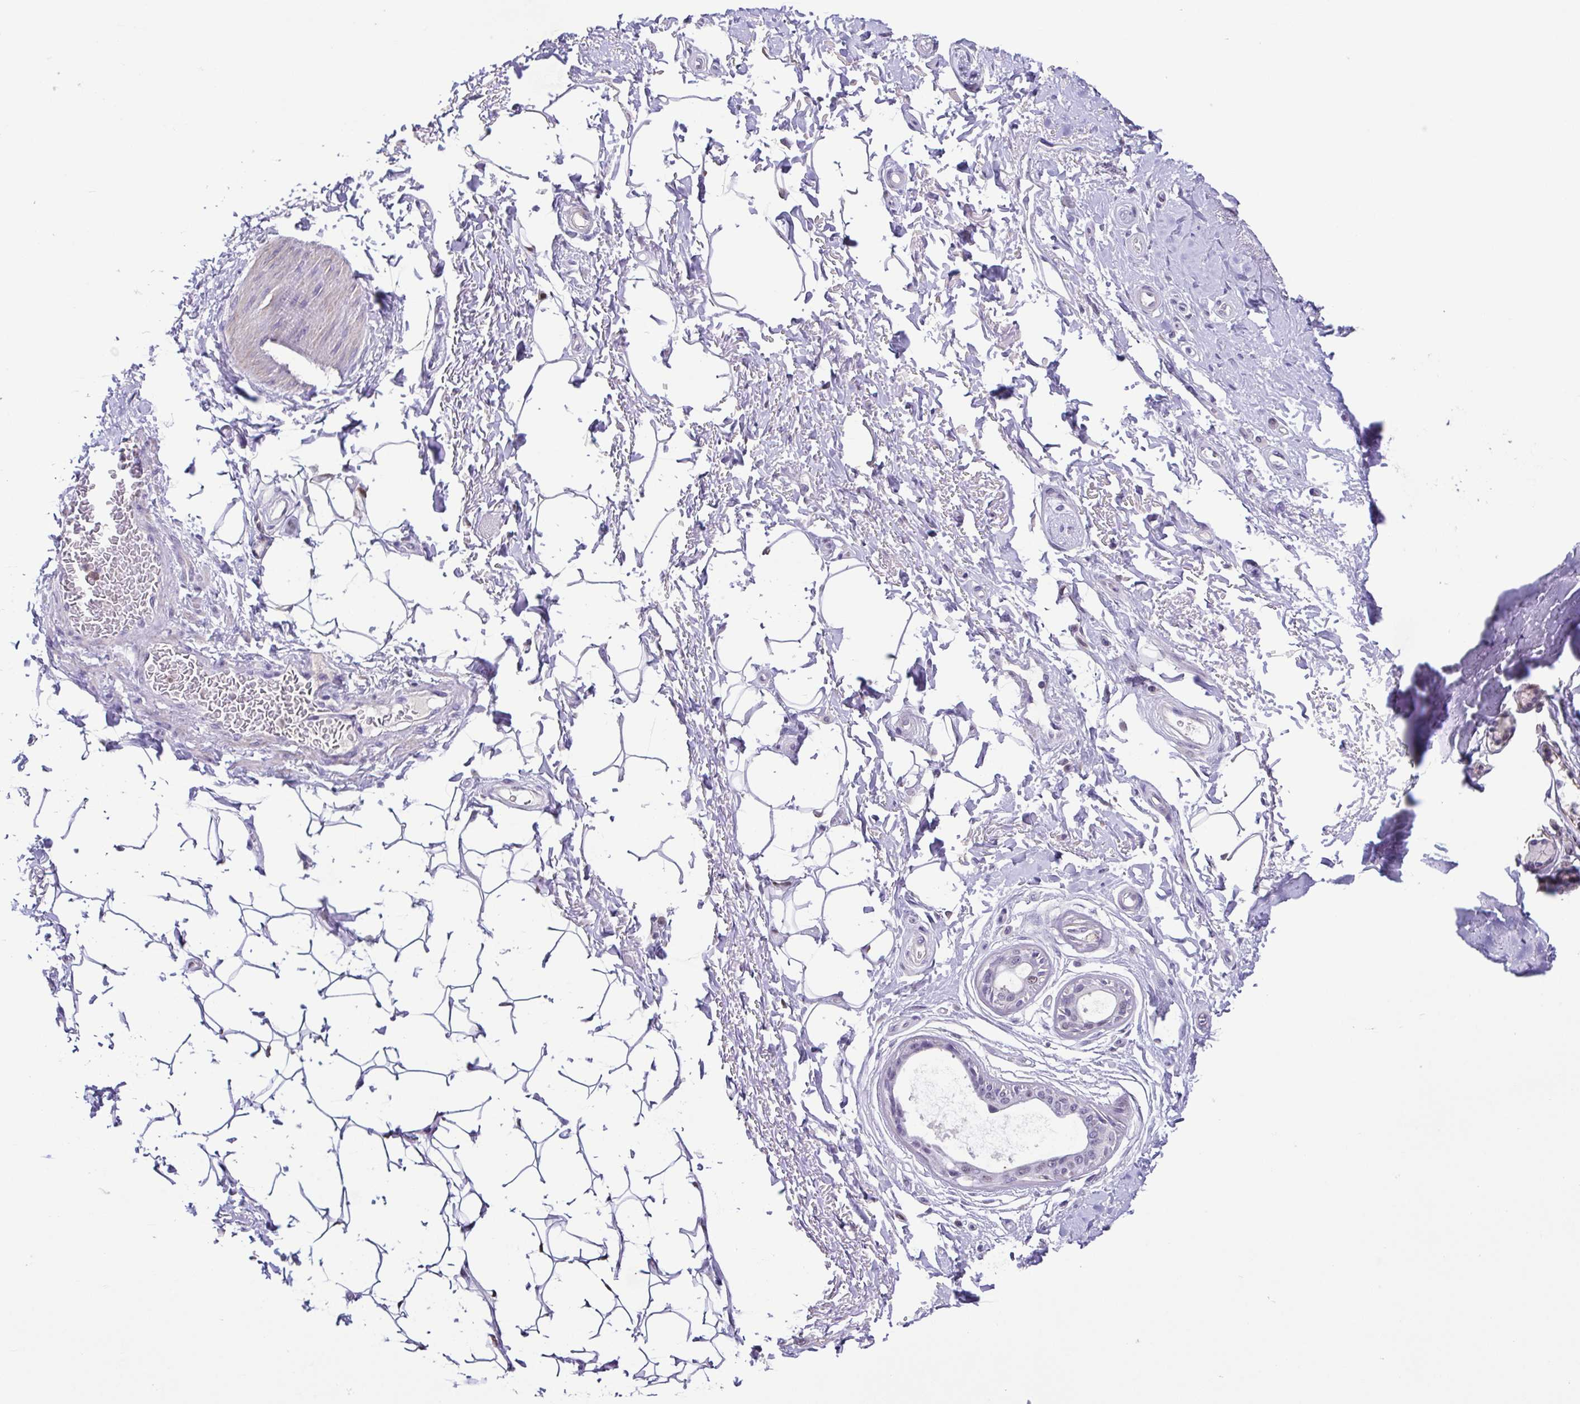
{"staining": {"intensity": "negative", "quantity": "none", "location": "none"}, "tissue": "adipose tissue", "cell_type": "Adipocytes", "image_type": "normal", "snomed": [{"axis": "morphology", "description": "Normal tissue, NOS"}, {"axis": "topography", "description": "Peripheral nerve tissue"}], "caption": "Immunohistochemical staining of unremarkable human adipose tissue shows no significant expression in adipocytes. (Stains: DAB (3,3'-diaminobenzidine) IHC with hematoxylin counter stain, Microscopy: brightfield microscopy at high magnification).", "gene": "ACTRT3", "patient": {"sex": "male", "age": 51}}